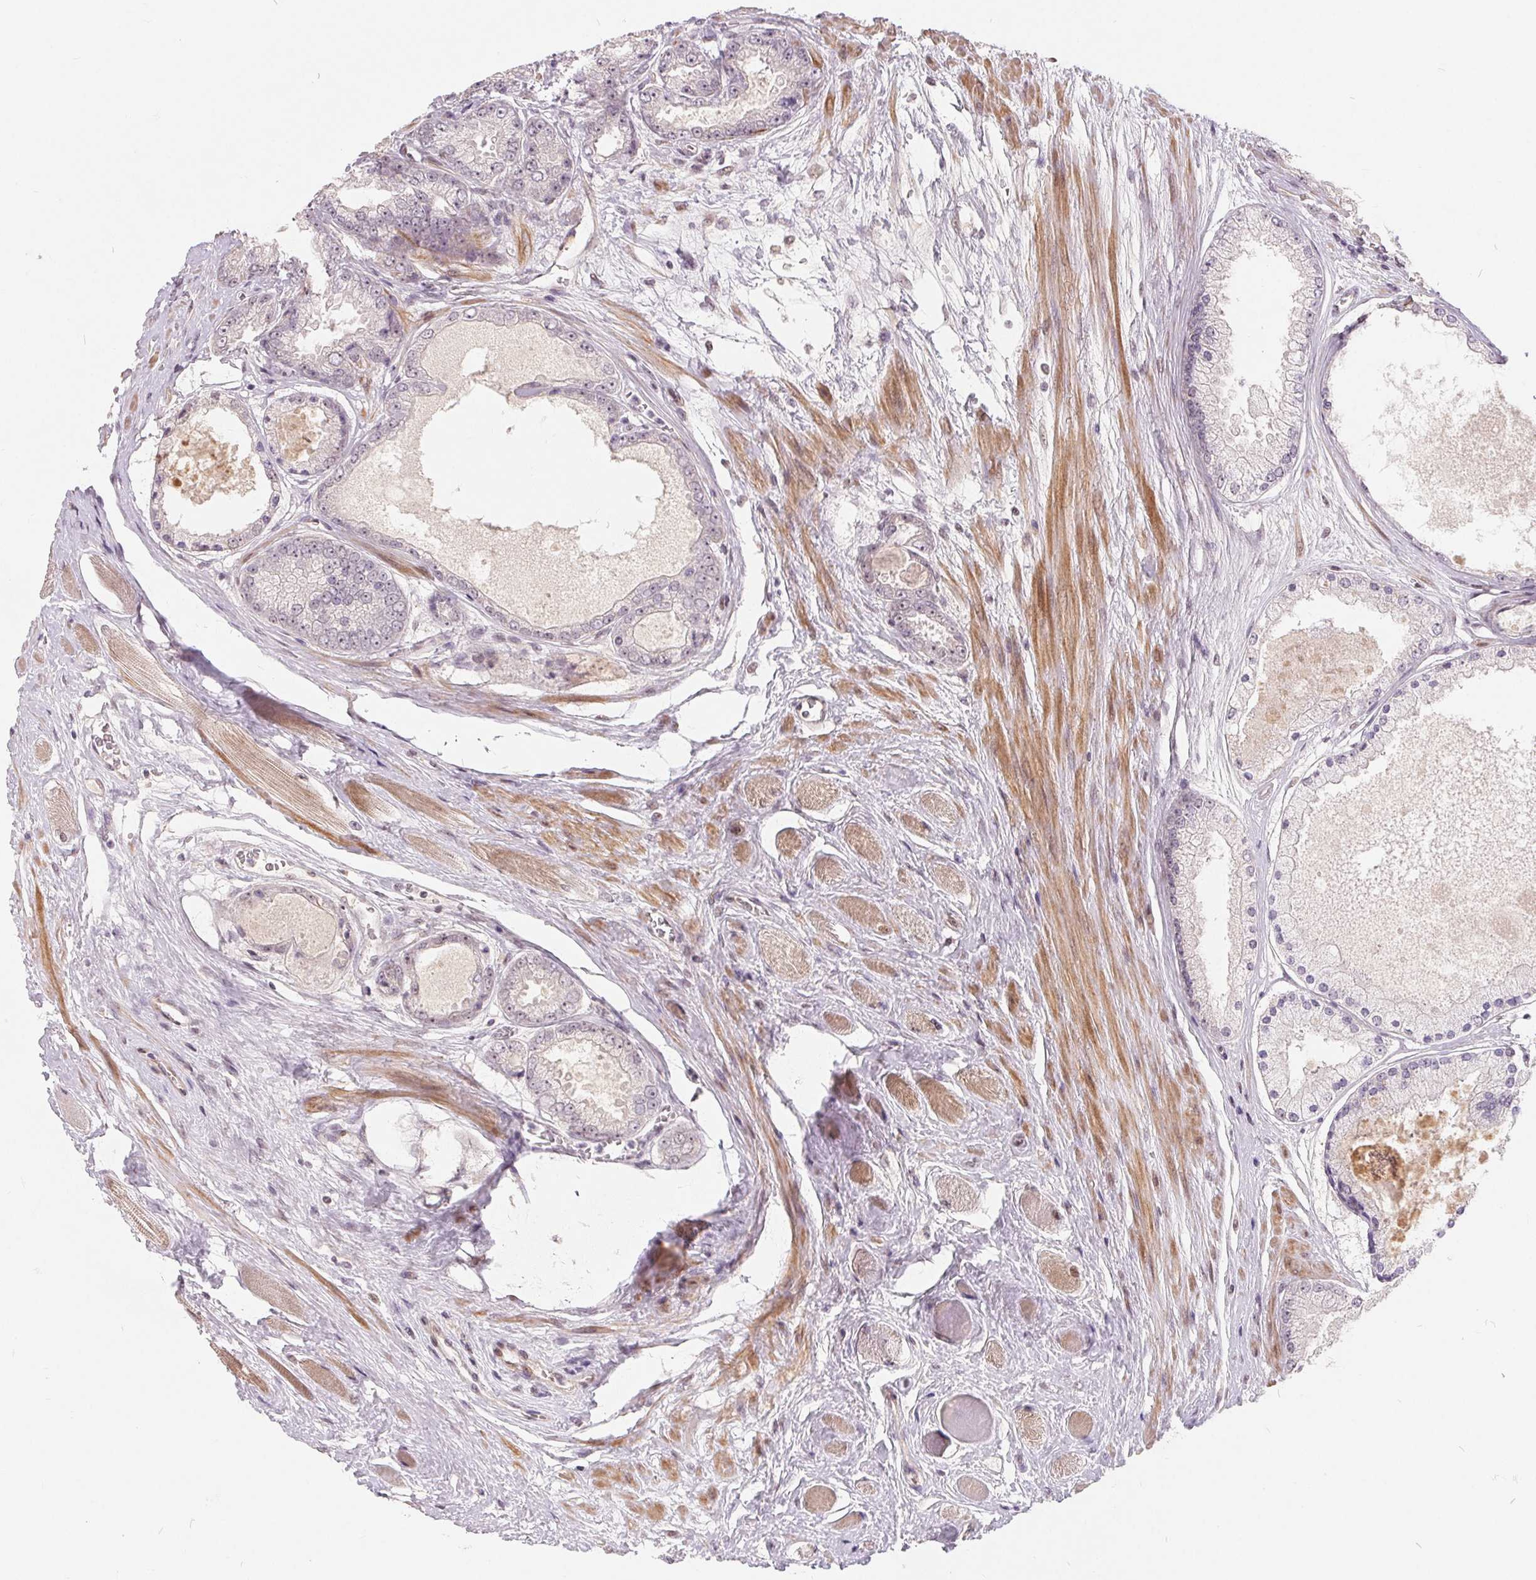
{"staining": {"intensity": "negative", "quantity": "none", "location": "none"}, "tissue": "prostate cancer", "cell_type": "Tumor cells", "image_type": "cancer", "snomed": [{"axis": "morphology", "description": "Adenocarcinoma, High grade"}, {"axis": "topography", "description": "Prostate"}], "caption": "This is a photomicrograph of immunohistochemistry staining of prostate cancer (adenocarcinoma (high-grade)), which shows no staining in tumor cells.", "gene": "NRG2", "patient": {"sex": "male", "age": 67}}